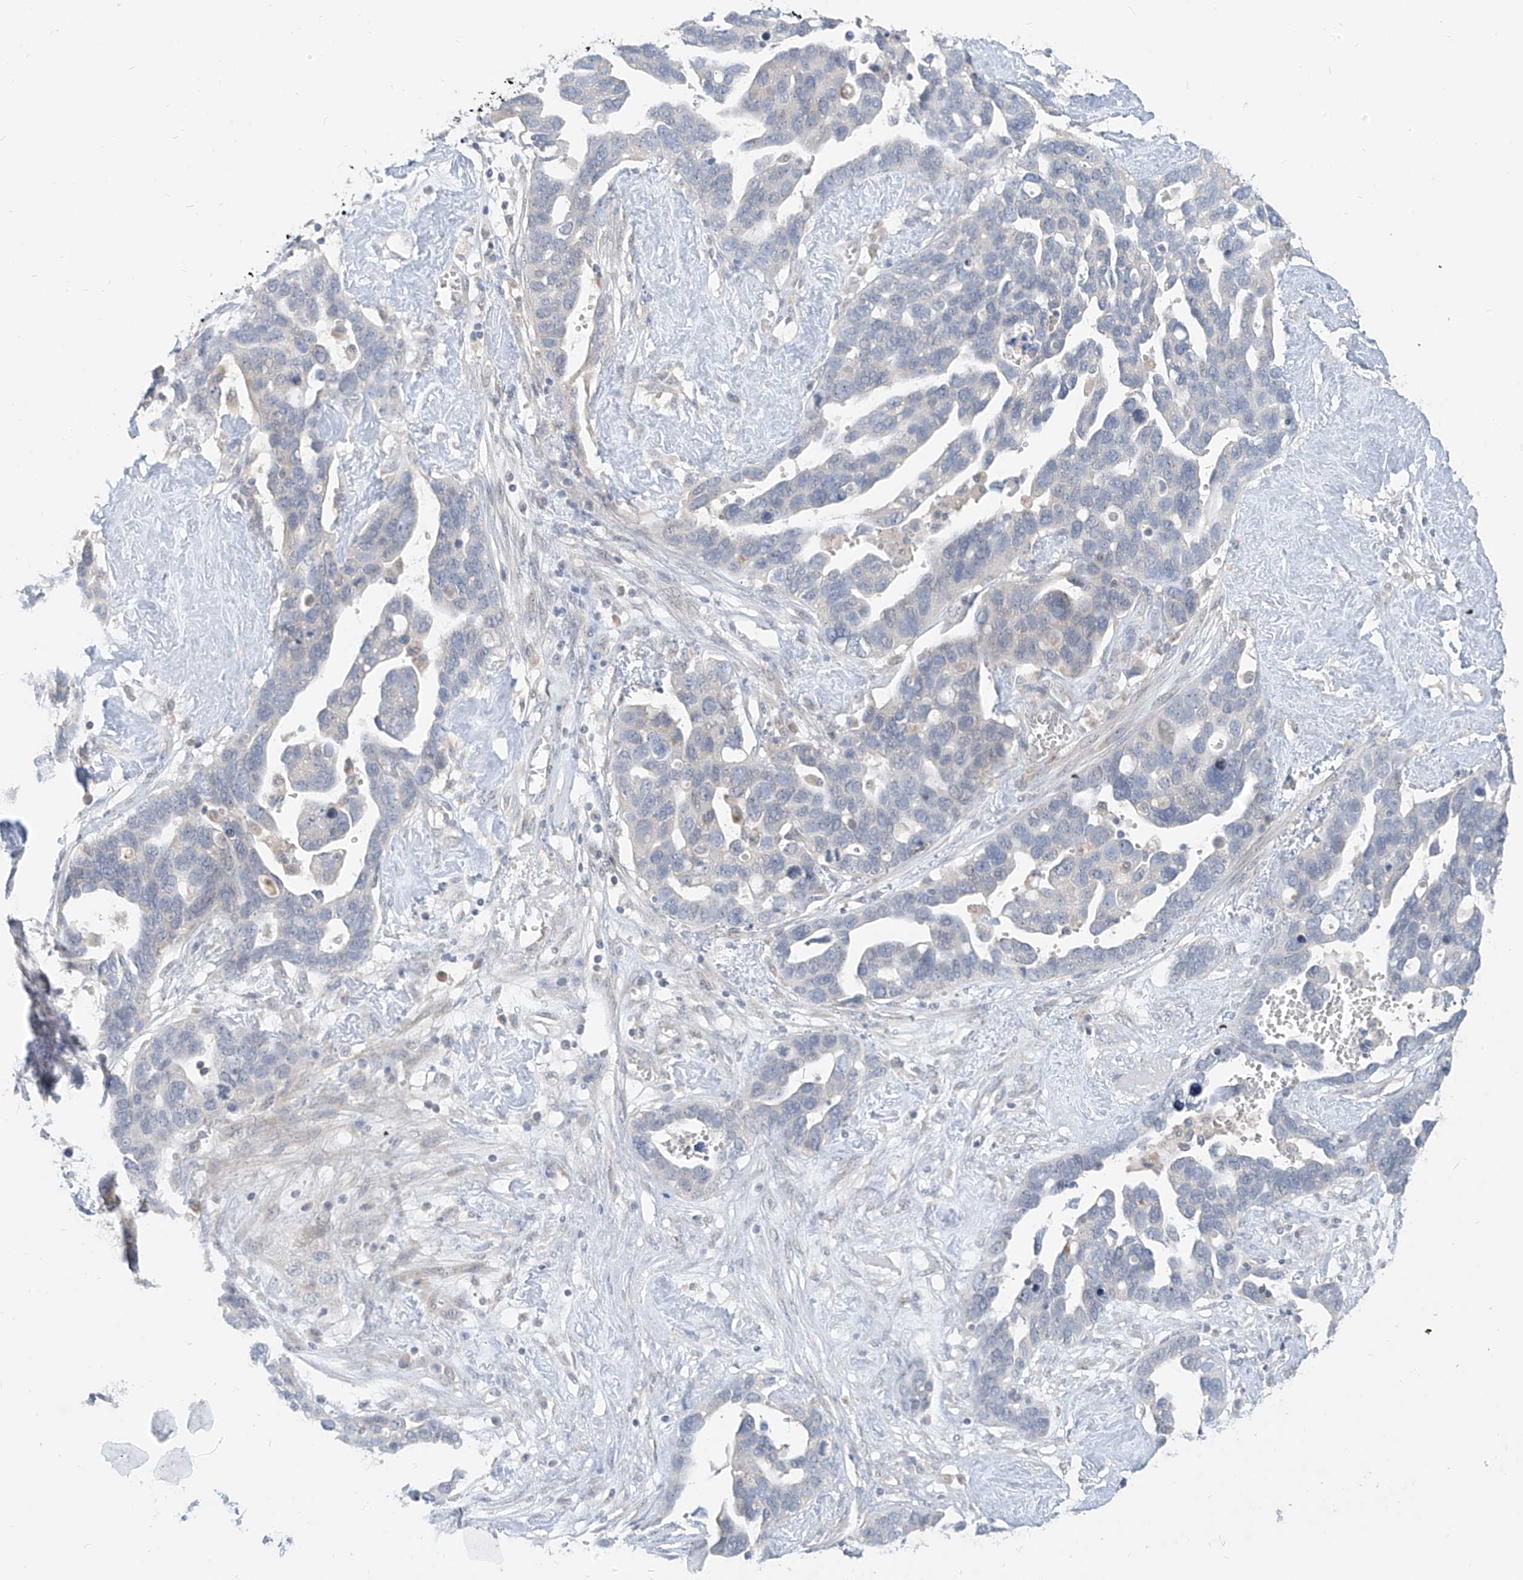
{"staining": {"intensity": "negative", "quantity": "none", "location": "none"}, "tissue": "ovarian cancer", "cell_type": "Tumor cells", "image_type": "cancer", "snomed": [{"axis": "morphology", "description": "Cystadenocarcinoma, serous, NOS"}, {"axis": "topography", "description": "Ovary"}], "caption": "Tumor cells show no significant protein staining in ovarian cancer (serous cystadenocarcinoma).", "gene": "C2orf42", "patient": {"sex": "female", "age": 54}}